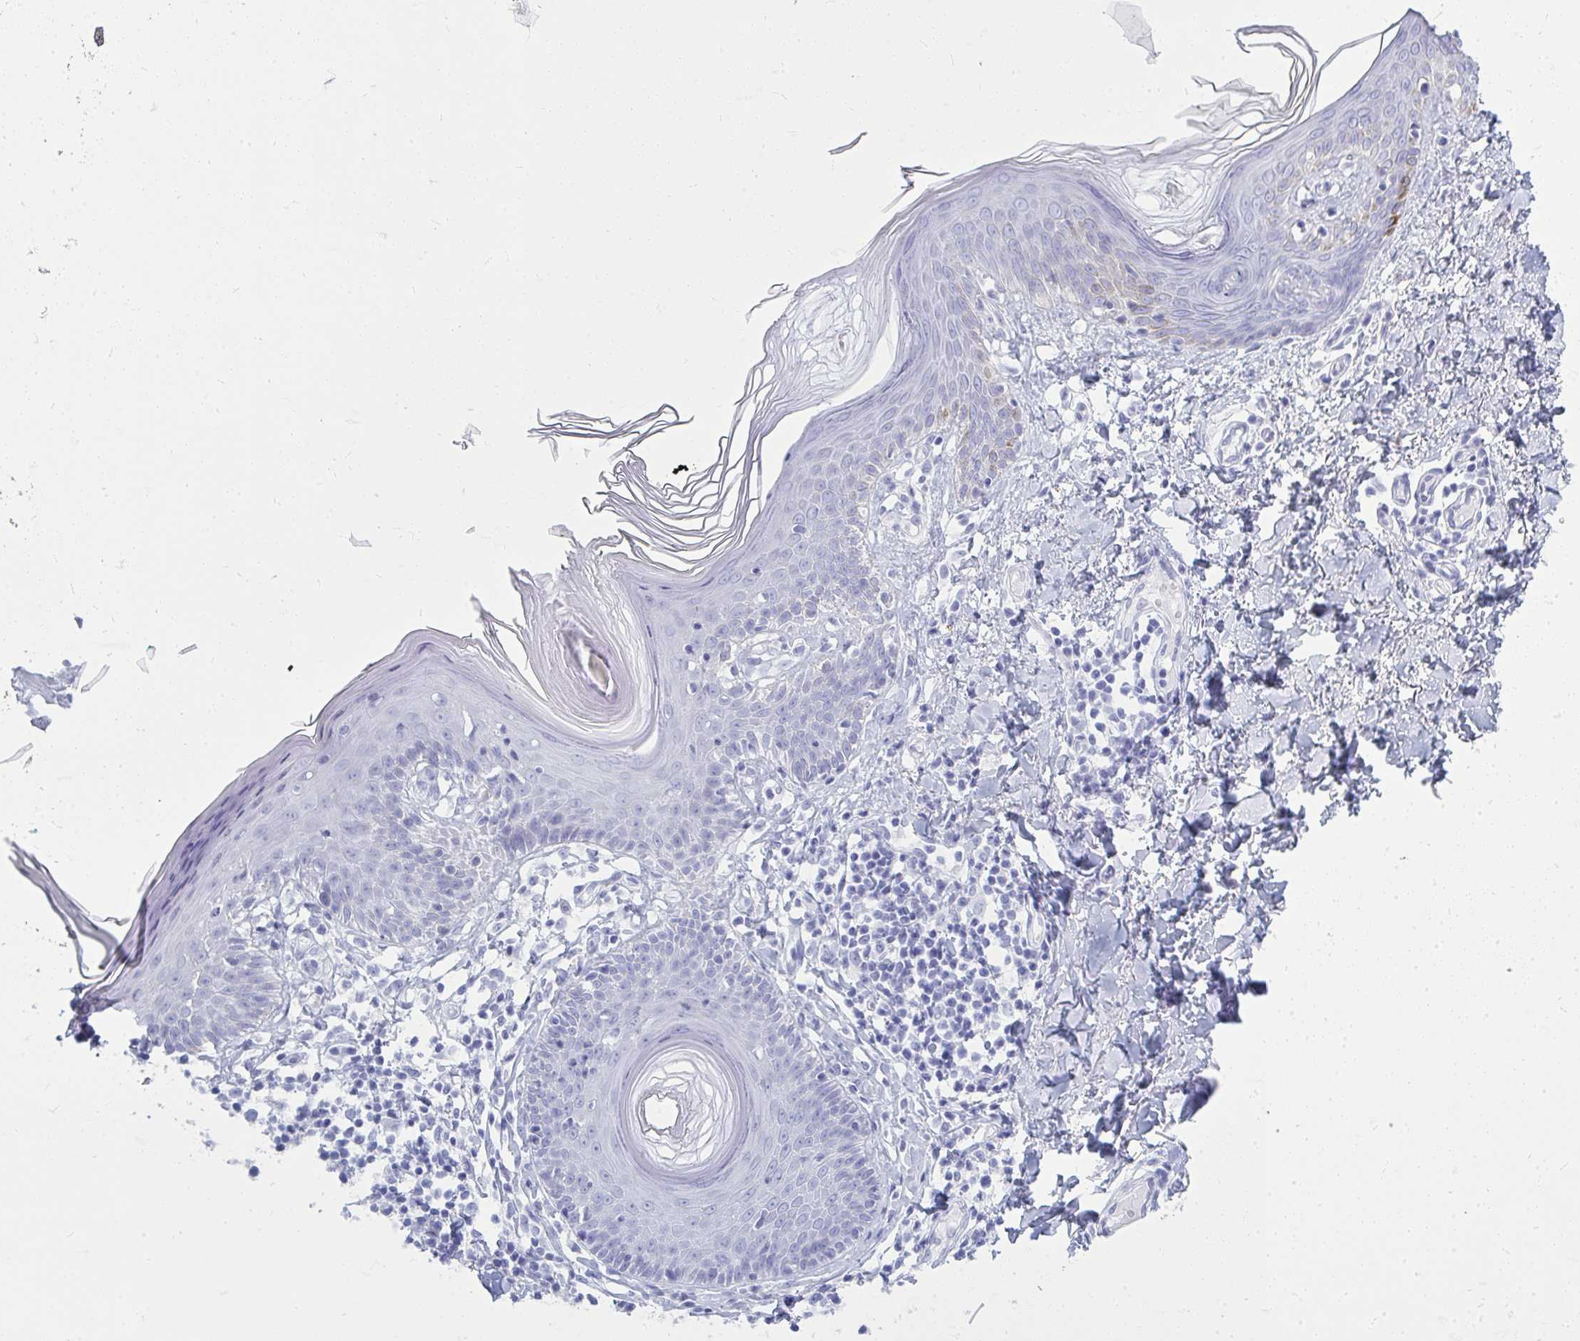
{"staining": {"intensity": "negative", "quantity": "none", "location": "none"}, "tissue": "skin", "cell_type": "Fibroblasts", "image_type": "normal", "snomed": [{"axis": "morphology", "description": "Normal tissue, NOS"}, {"axis": "topography", "description": "Skin"}, {"axis": "topography", "description": "Peripheral nerve tissue"}], "caption": "An immunohistochemistry (IHC) image of benign skin is shown. There is no staining in fibroblasts of skin.", "gene": "QDPR", "patient": {"sex": "female", "age": 45}}